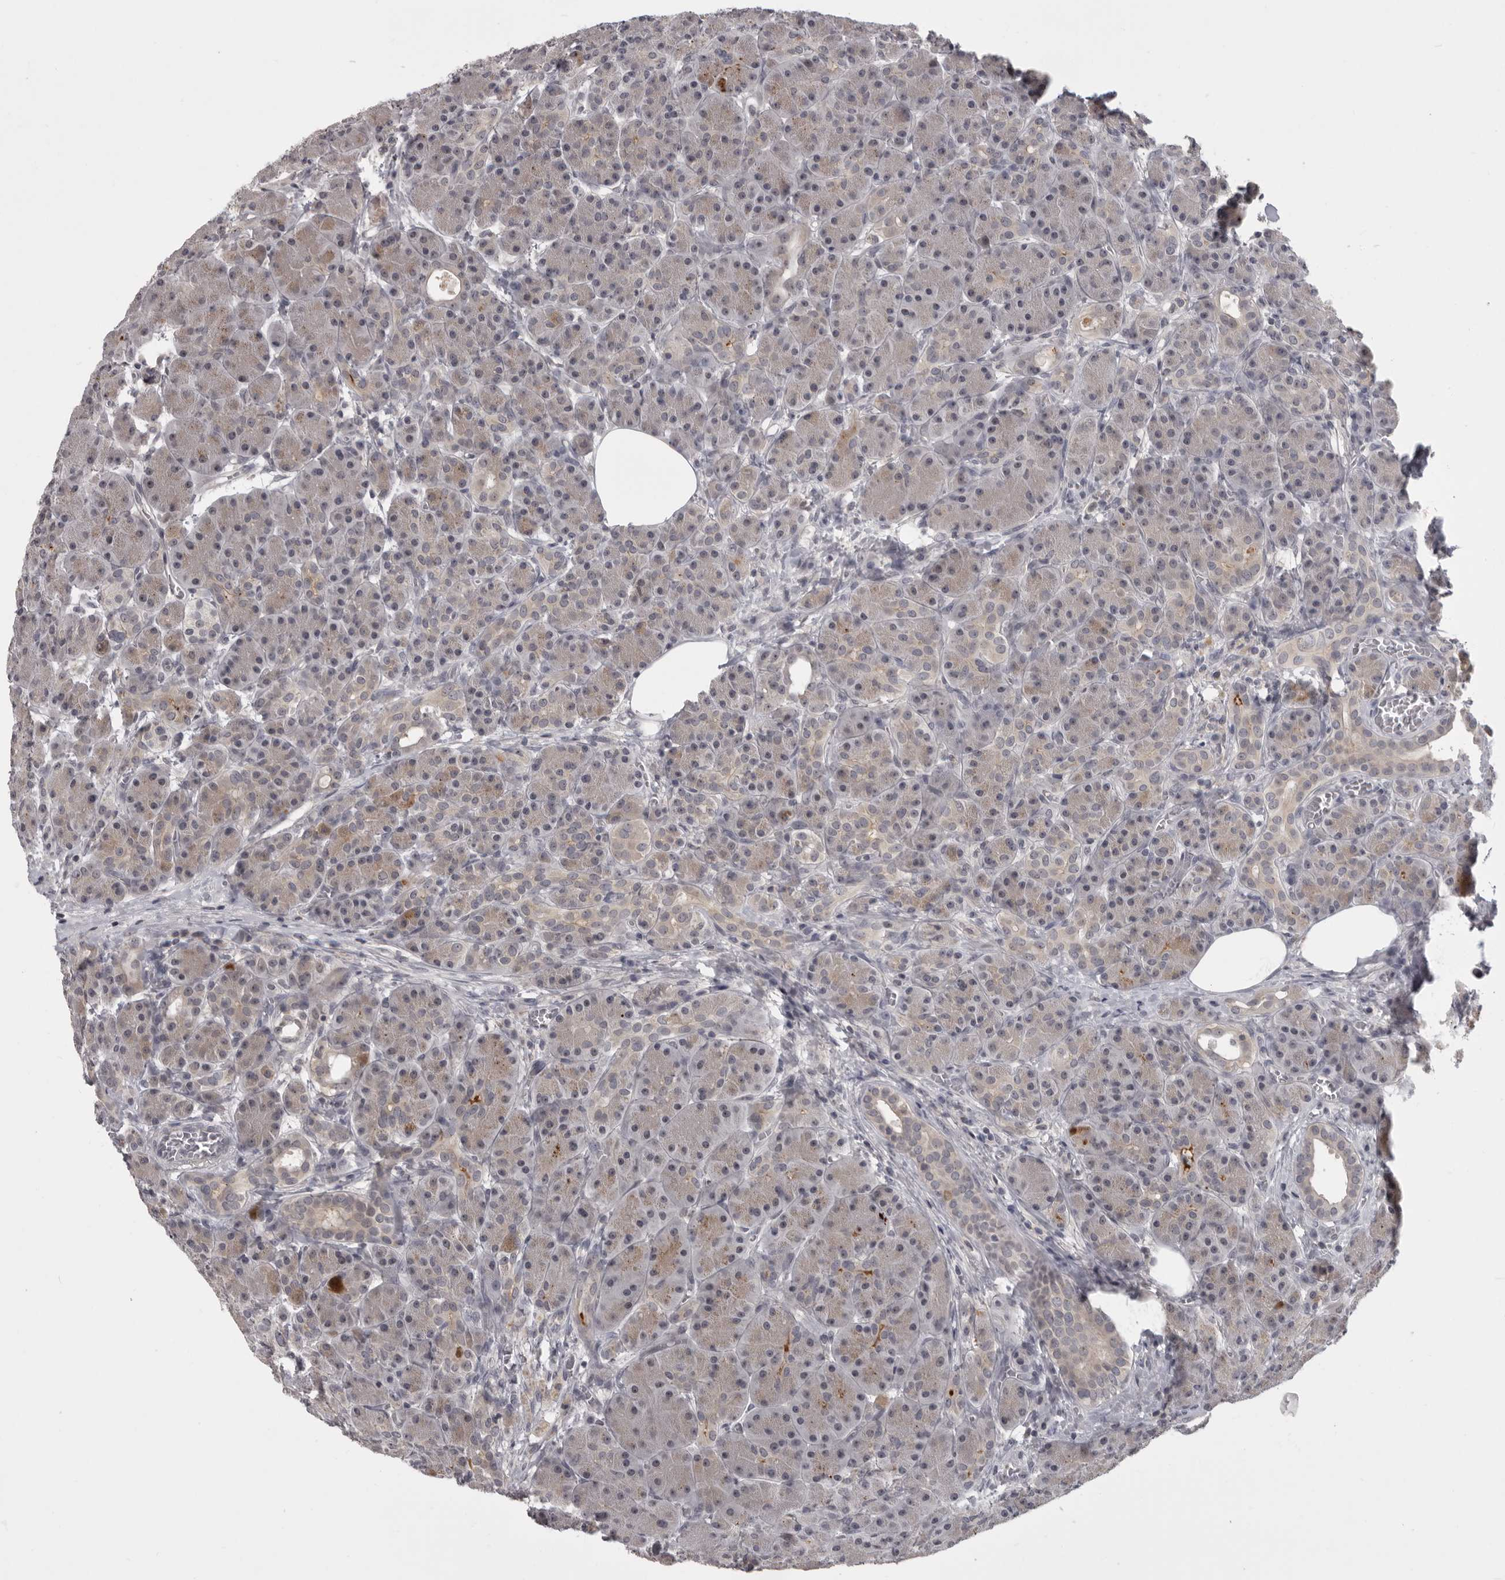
{"staining": {"intensity": "moderate", "quantity": "<25%", "location": "cytoplasmic/membranous"}, "tissue": "pancreas", "cell_type": "Exocrine glandular cells", "image_type": "normal", "snomed": [{"axis": "morphology", "description": "Normal tissue, NOS"}, {"axis": "topography", "description": "Pancreas"}], "caption": "A high-resolution image shows immunohistochemistry (IHC) staining of benign pancreas, which demonstrates moderate cytoplasmic/membranous positivity in about <25% of exocrine glandular cells. (Stains: DAB (3,3'-diaminobenzidine) in brown, nuclei in blue, Microscopy: brightfield microscopy at high magnification).", "gene": "MRTO4", "patient": {"sex": "male", "age": 63}}